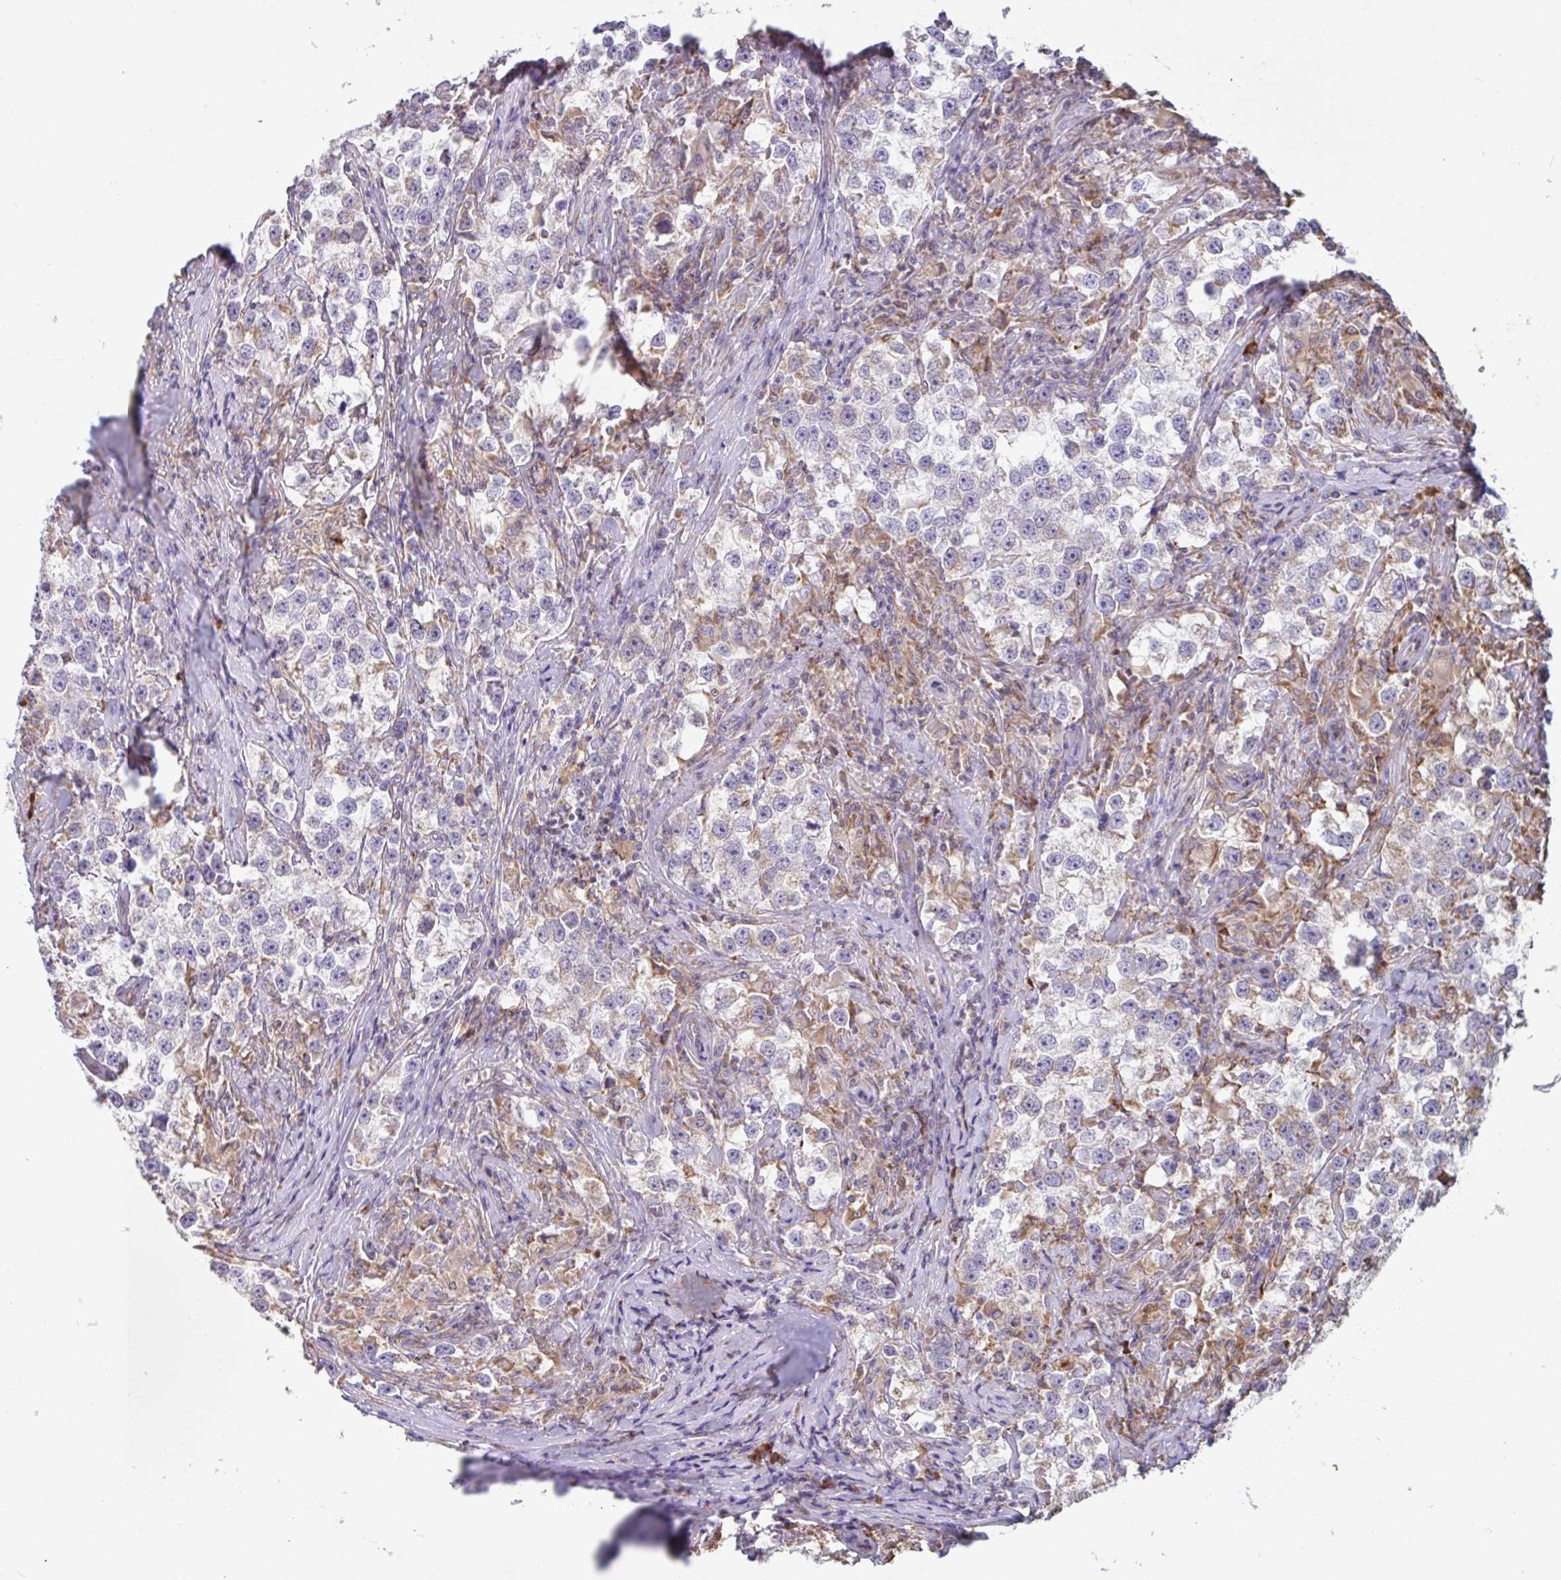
{"staining": {"intensity": "negative", "quantity": "none", "location": "none"}, "tissue": "testis cancer", "cell_type": "Tumor cells", "image_type": "cancer", "snomed": [{"axis": "morphology", "description": "Seminoma, NOS"}, {"axis": "topography", "description": "Testis"}], "caption": "Immunohistochemical staining of testis seminoma exhibits no significant expression in tumor cells. Brightfield microscopy of immunohistochemistry stained with DAB (3,3'-diaminobenzidine) (brown) and hematoxylin (blue), captured at high magnification.", "gene": "DOK4", "patient": {"sex": "male", "age": 46}}